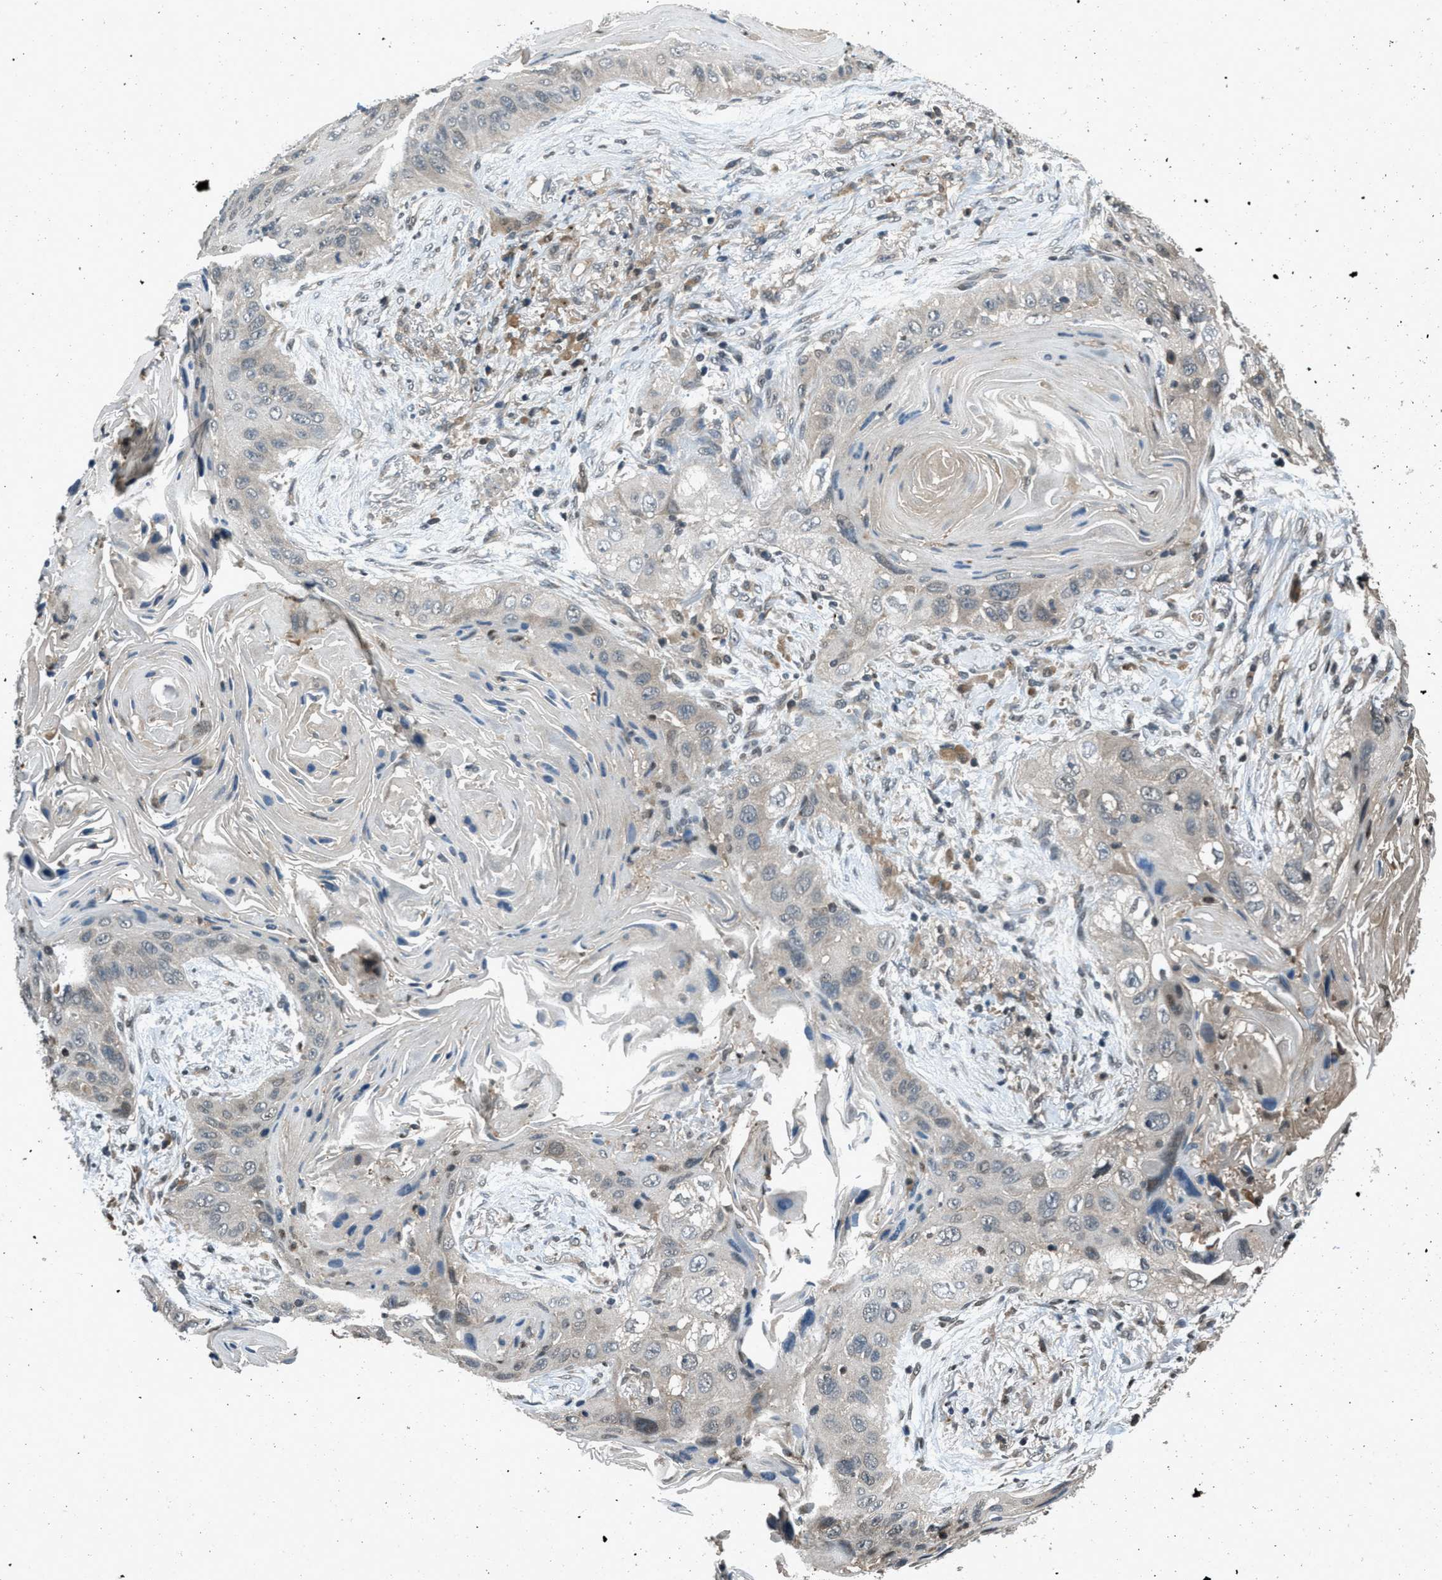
{"staining": {"intensity": "weak", "quantity": "<25%", "location": "cytoplasmic/membranous"}, "tissue": "lung cancer", "cell_type": "Tumor cells", "image_type": "cancer", "snomed": [{"axis": "morphology", "description": "Squamous cell carcinoma, NOS"}, {"axis": "topography", "description": "Lung"}], "caption": "A high-resolution histopathology image shows immunohistochemistry staining of lung cancer (squamous cell carcinoma), which shows no significant staining in tumor cells.", "gene": "DUSP6", "patient": {"sex": "female", "age": 67}}